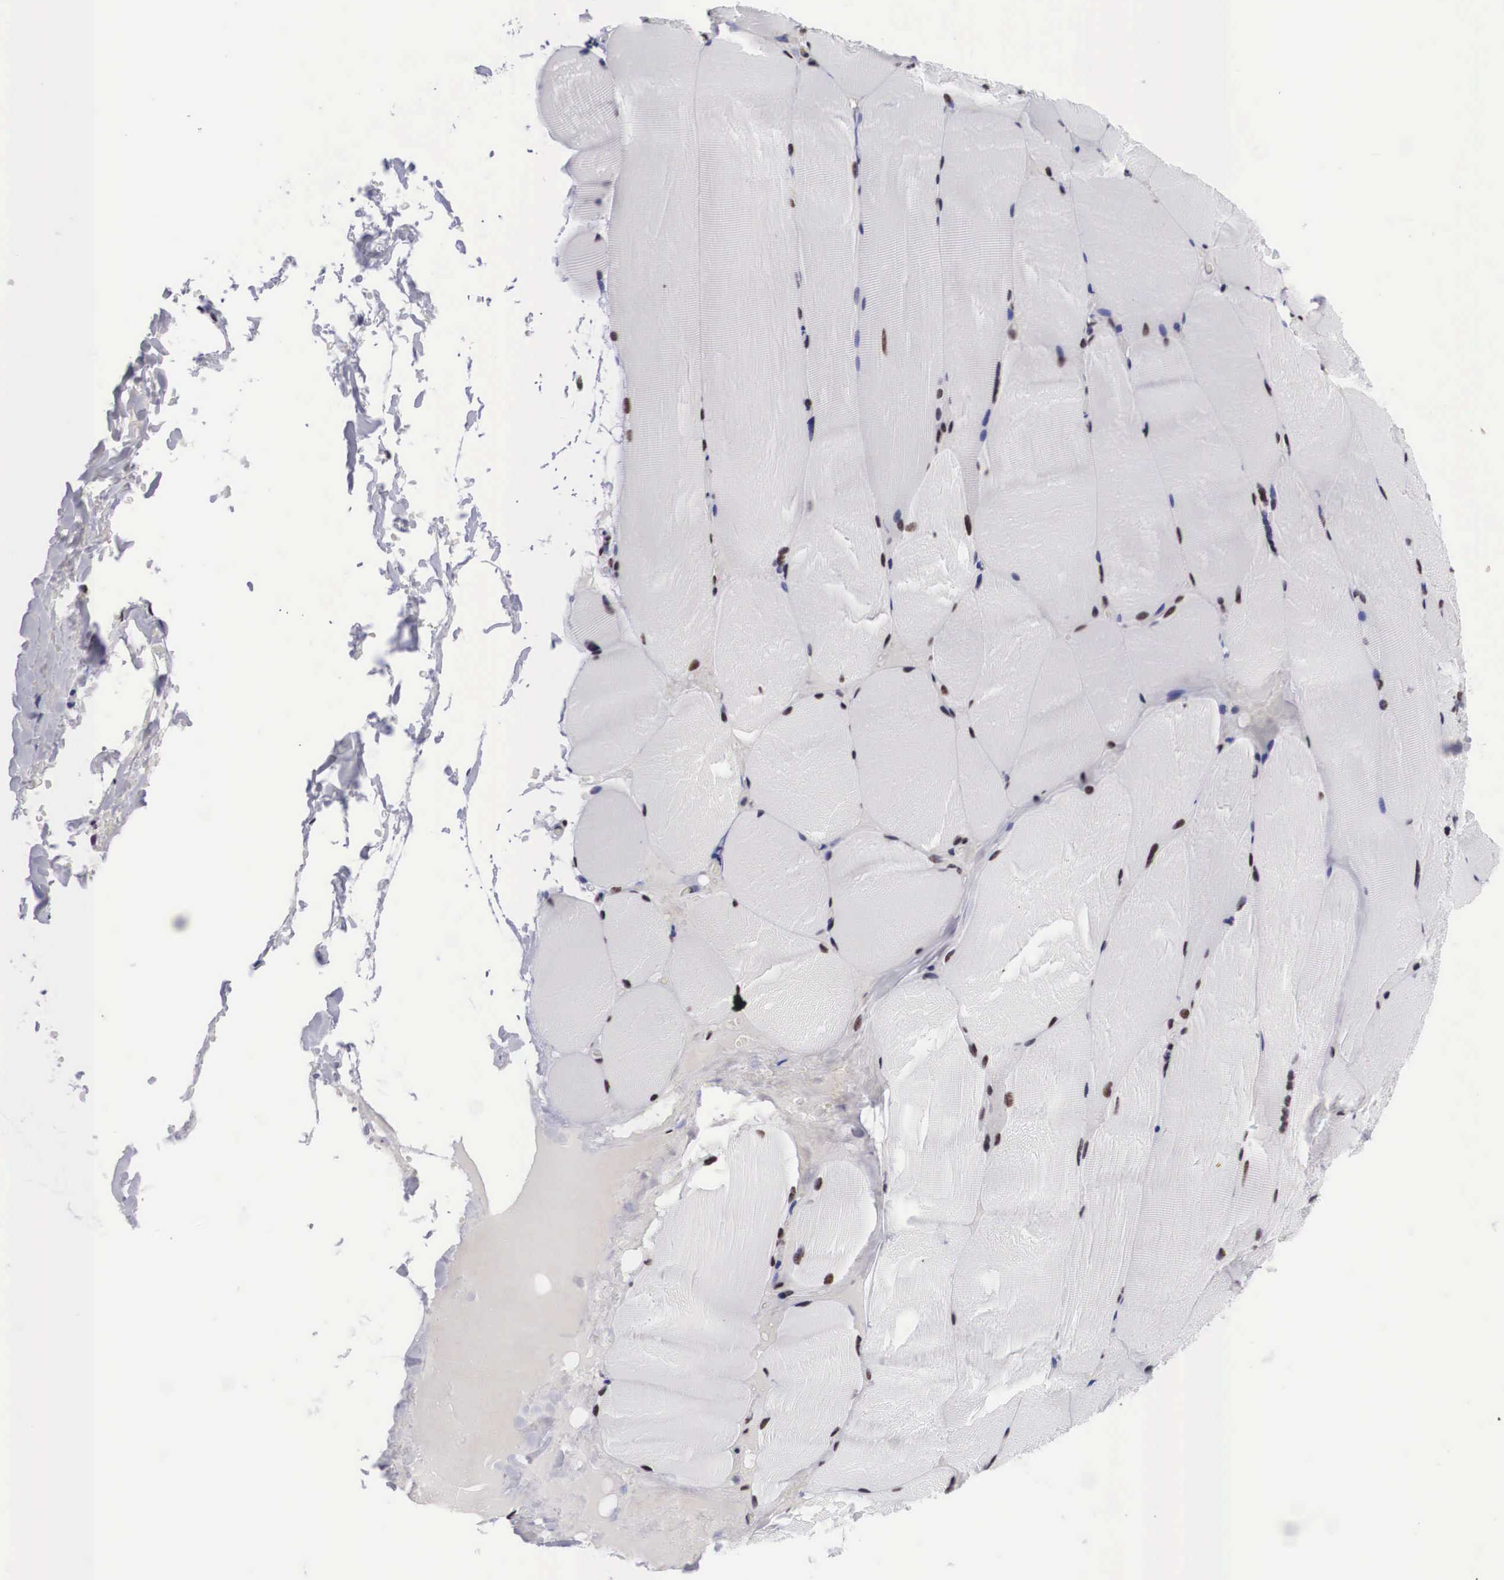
{"staining": {"intensity": "strong", "quantity": "25%-75%", "location": "nuclear"}, "tissue": "skeletal muscle", "cell_type": "Myocytes", "image_type": "normal", "snomed": [{"axis": "morphology", "description": "Normal tissue, NOS"}, {"axis": "topography", "description": "Skeletal muscle"}], "caption": "An immunohistochemistry (IHC) histopathology image of unremarkable tissue is shown. Protein staining in brown highlights strong nuclear positivity in skeletal muscle within myocytes.", "gene": "SF3A1", "patient": {"sex": "male", "age": 71}}